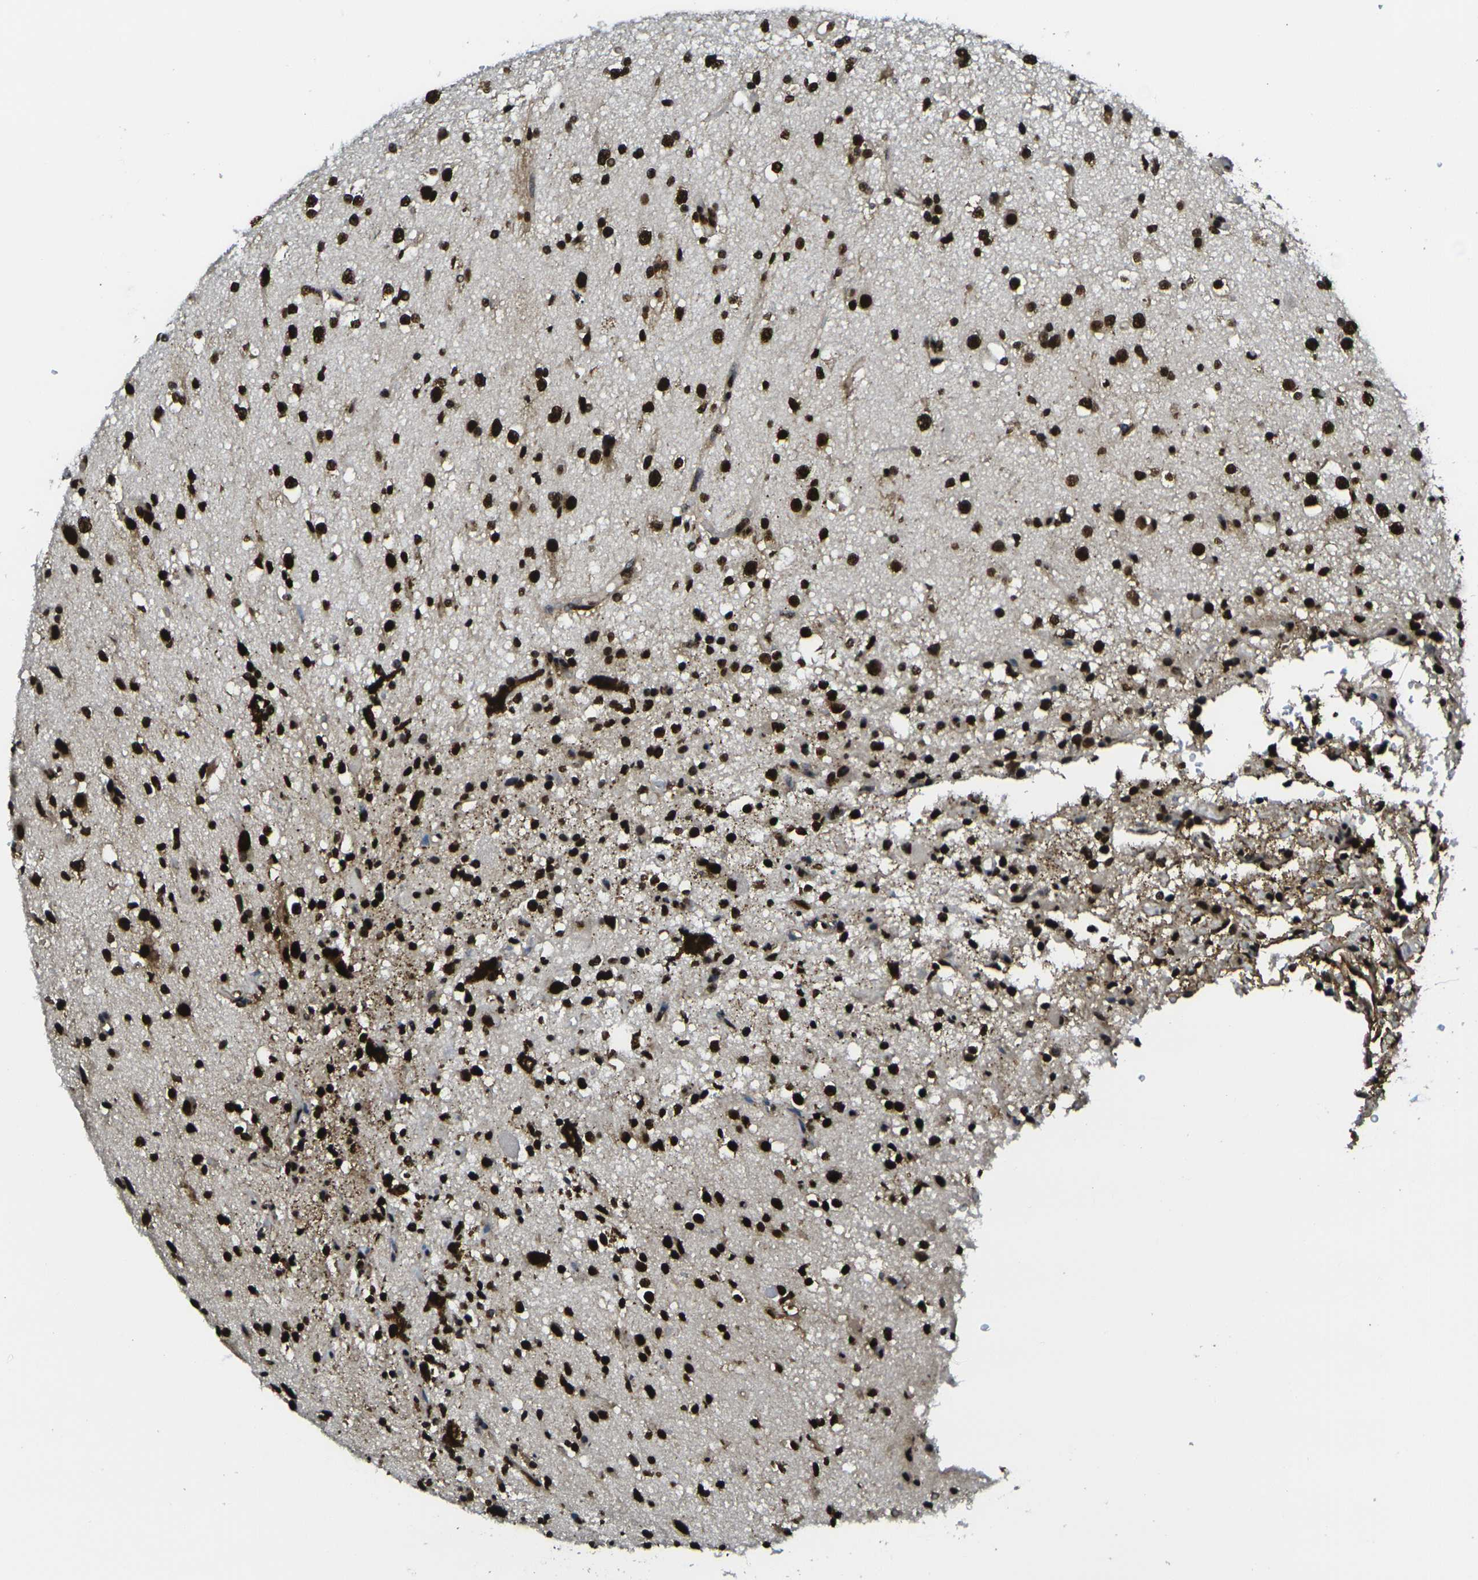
{"staining": {"intensity": "strong", "quantity": ">75%", "location": "nuclear"}, "tissue": "glioma", "cell_type": "Tumor cells", "image_type": "cancer", "snomed": [{"axis": "morphology", "description": "Glioma, malignant, High grade"}, {"axis": "topography", "description": "Brain"}], "caption": "Glioma stained with immunohistochemistry shows strong nuclear expression in about >75% of tumor cells.", "gene": "SMARCC1", "patient": {"sex": "male", "age": 33}}